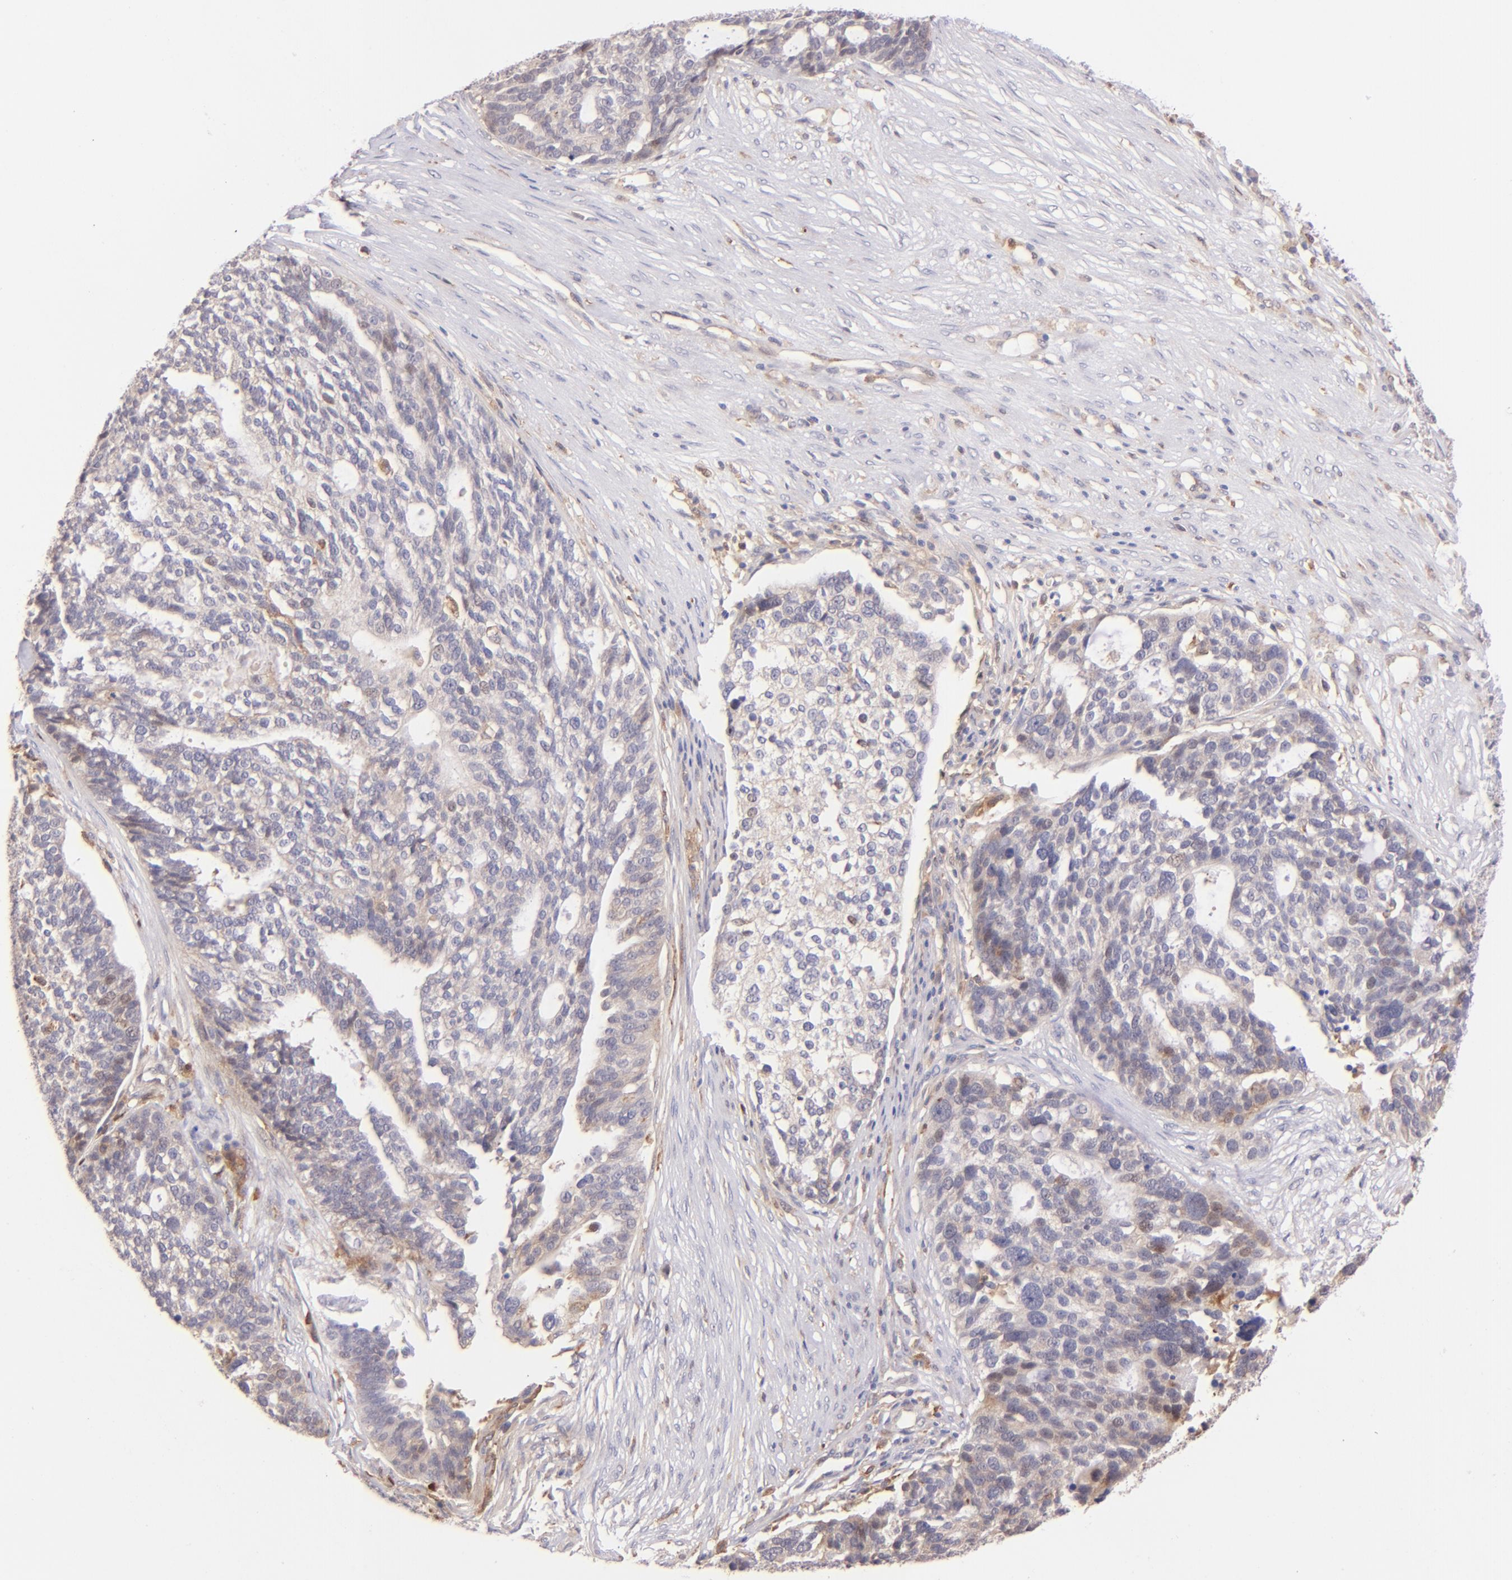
{"staining": {"intensity": "moderate", "quantity": ">75%", "location": "cytoplasmic/membranous"}, "tissue": "ovarian cancer", "cell_type": "Tumor cells", "image_type": "cancer", "snomed": [{"axis": "morphology", "description": "Cystadenocarcinoma, serous, NOS"}, {"axis": "topography", "description": "Ovary"}], "caption": "High-power microscopy captured an immunohistochemistry (IHC) photomicrograph of ovarian cancer (serous cystadenocarcinoma), revealing moderate cytoplasmic/membranous positivity in about >75% of tumor cells.", "gene": "BTK", "patient": {"sex": "female", "age": 59}}